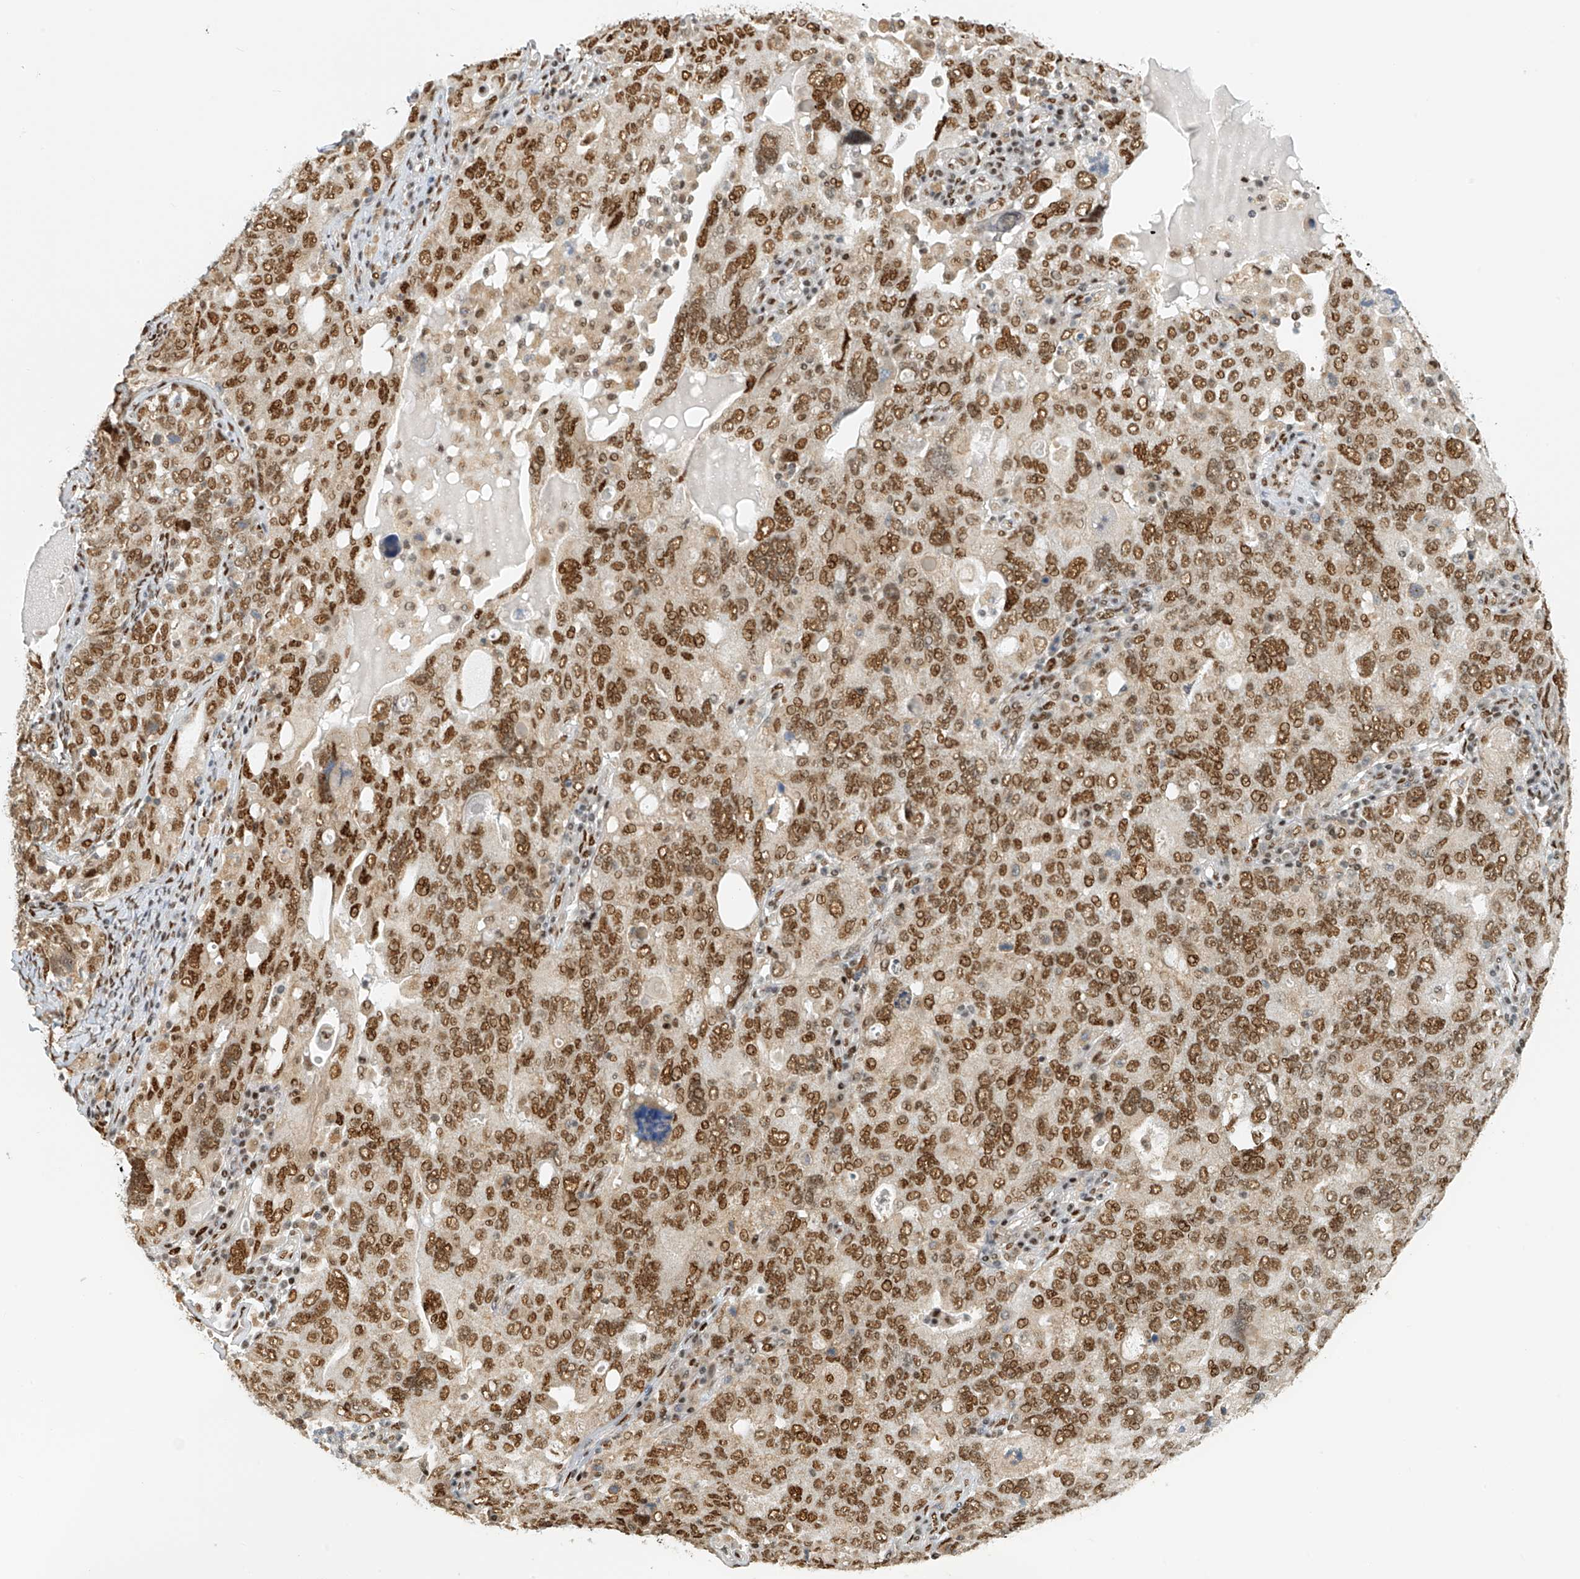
{"staining": {"intensity": "strong", "quantity": ">75%", "location": "nuclear"}, "tissue": "ovarian cancer", "cell_type": "Tumor cells", "image_type": "cancer", "snomed": [{"axis": "morphology", "description": "Carcinoma, endometroid"}, {"axis": "topography", "description": "Ovary"}], "caption": "An immunohistochemistry micrograph of neoplastic tissue is shown. Protein staining in brown highlights strong nuclear positivity in ovarian cancer within tumor cells. (Stains: DAB in brown, nuclei in blue, Microscopy: brightfield microscopy at high magnification).", "gene": "ZNF514", "patient": {"sex": "female", "age": 62}}